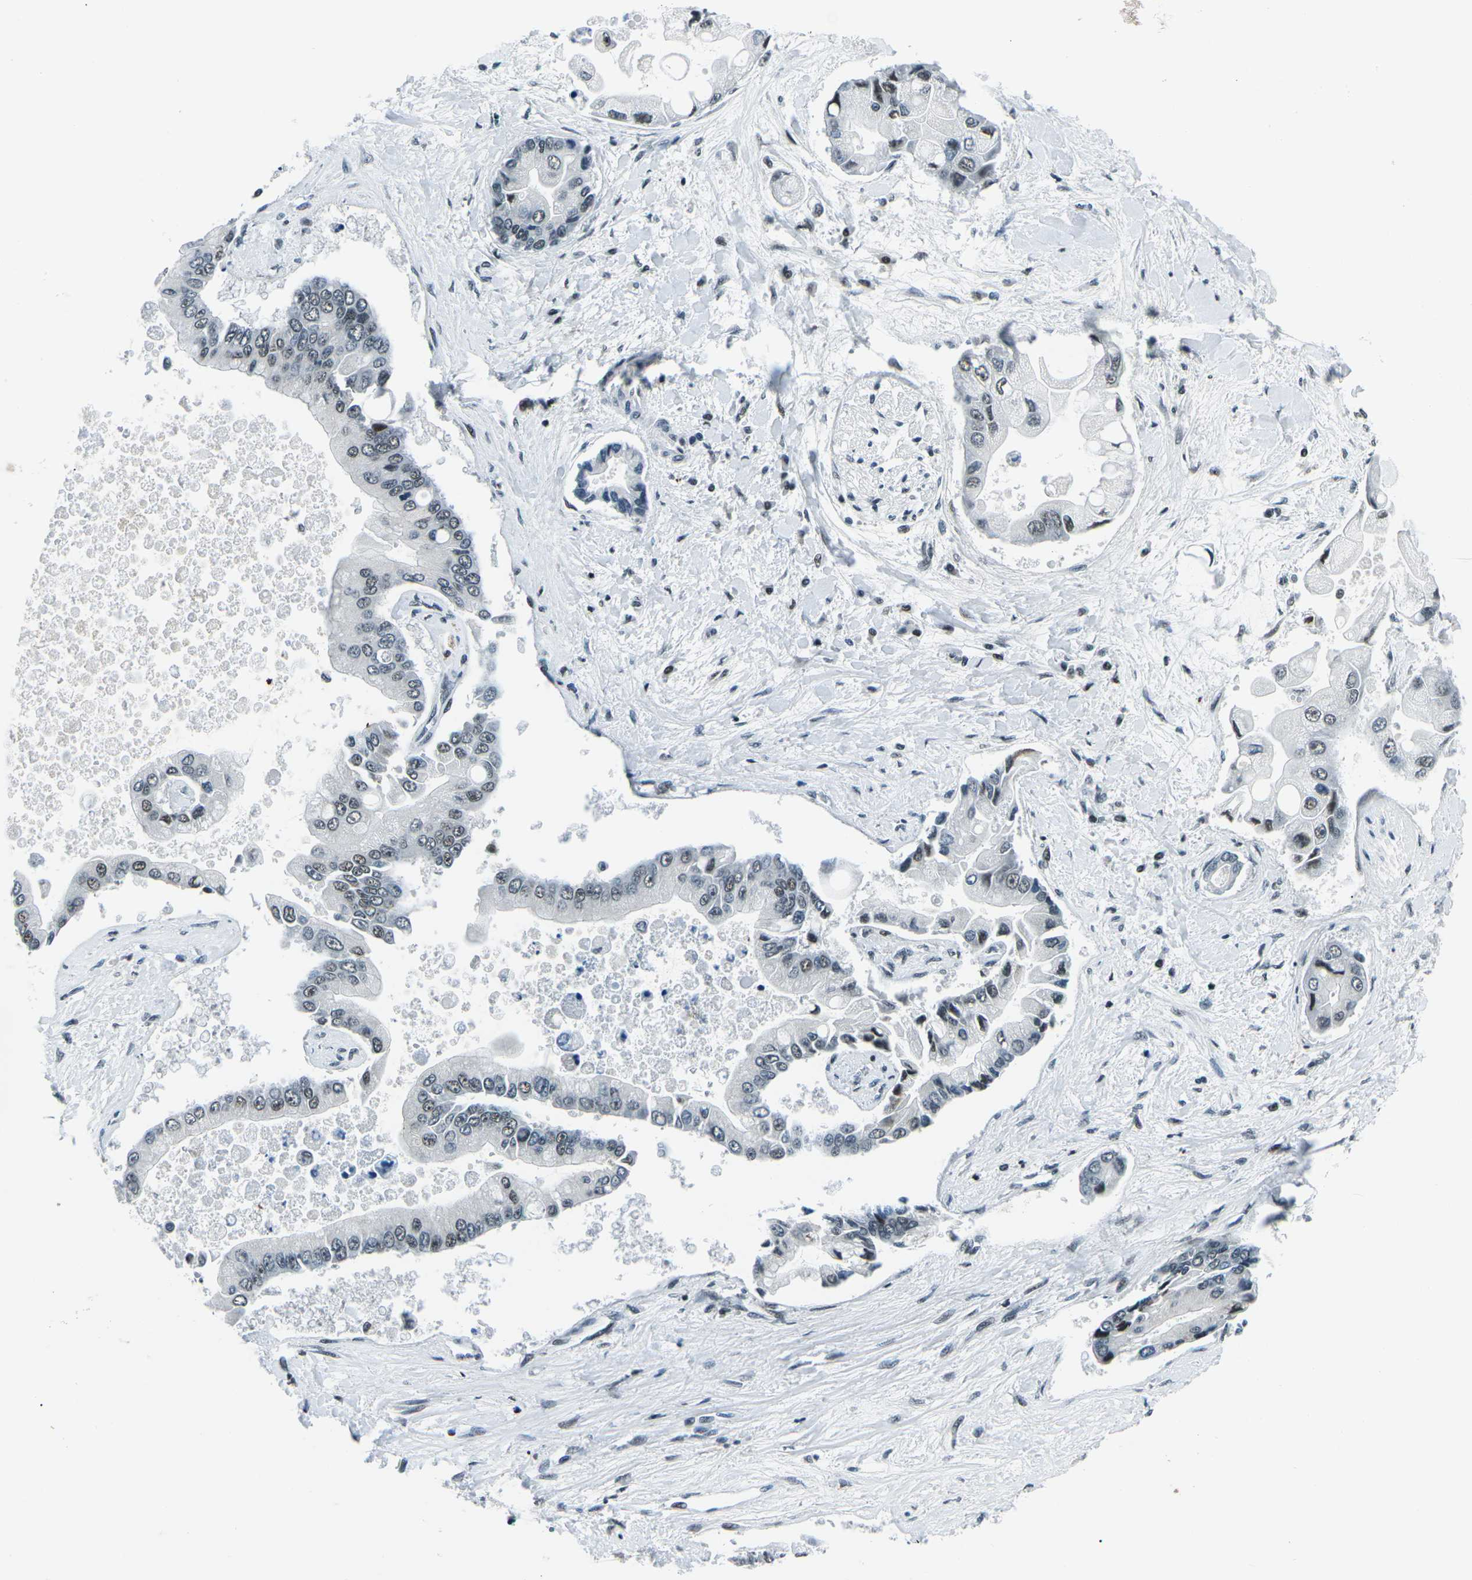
{"staining": {"intensity": "weak", "quantity": ">75%", "location": "nuclear"}, "tissue": "liver cancer", "cell_type": "Tumor cells", "image_type": "cancer", "snomed": [{"axis": "morphology", "description": "Cholangiocarcinoma"}, {"axis": "topography", "description": "Liver"}], "caption": "Human cholangiocarcinoma (liver) stained with a brown dye displays weak nuclear positive expression in about >75% of tumor cells.", "gene": "RBL2", "patient": {"sex": "male", "age": 50}}